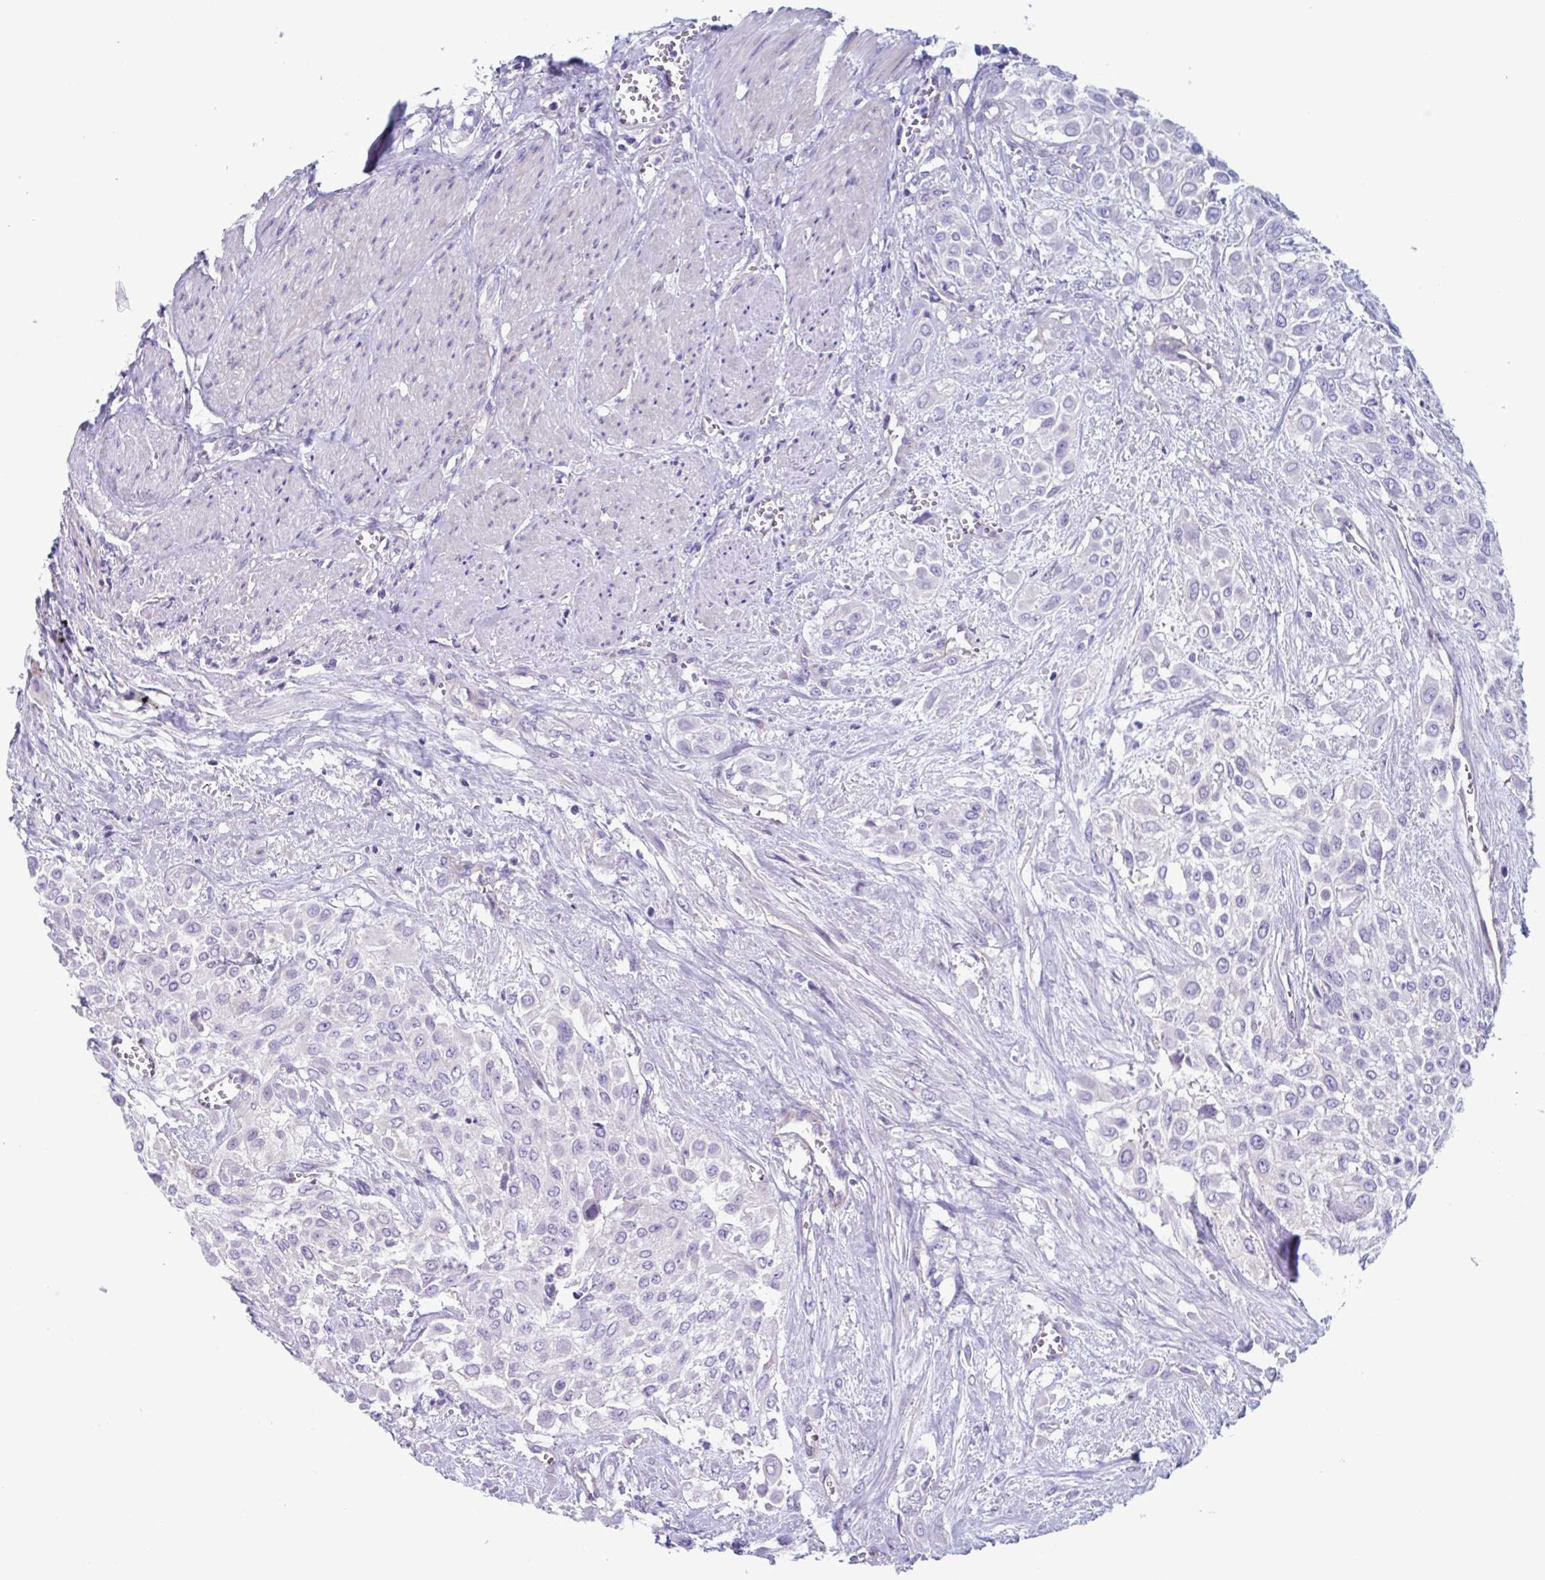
{"staining": {"intensity": "negative", "quantity": "none", "location": "none"}, "tissue": "urothelial cancer", "cell_type": "Tumor cells", "image_type": "cancer", "snomed": [{"axis": "morphology", "description": "Urothelial carcinoma, High grade"}, {"axis": "topography", "description": "Urinary bladder"}], "caption": "IHC of urothelial carcinoma (high-grade) exhibits no positivity in tumor cells.", "gene": "LPIN3", "patient": {"sex": "male", "age": 57}}